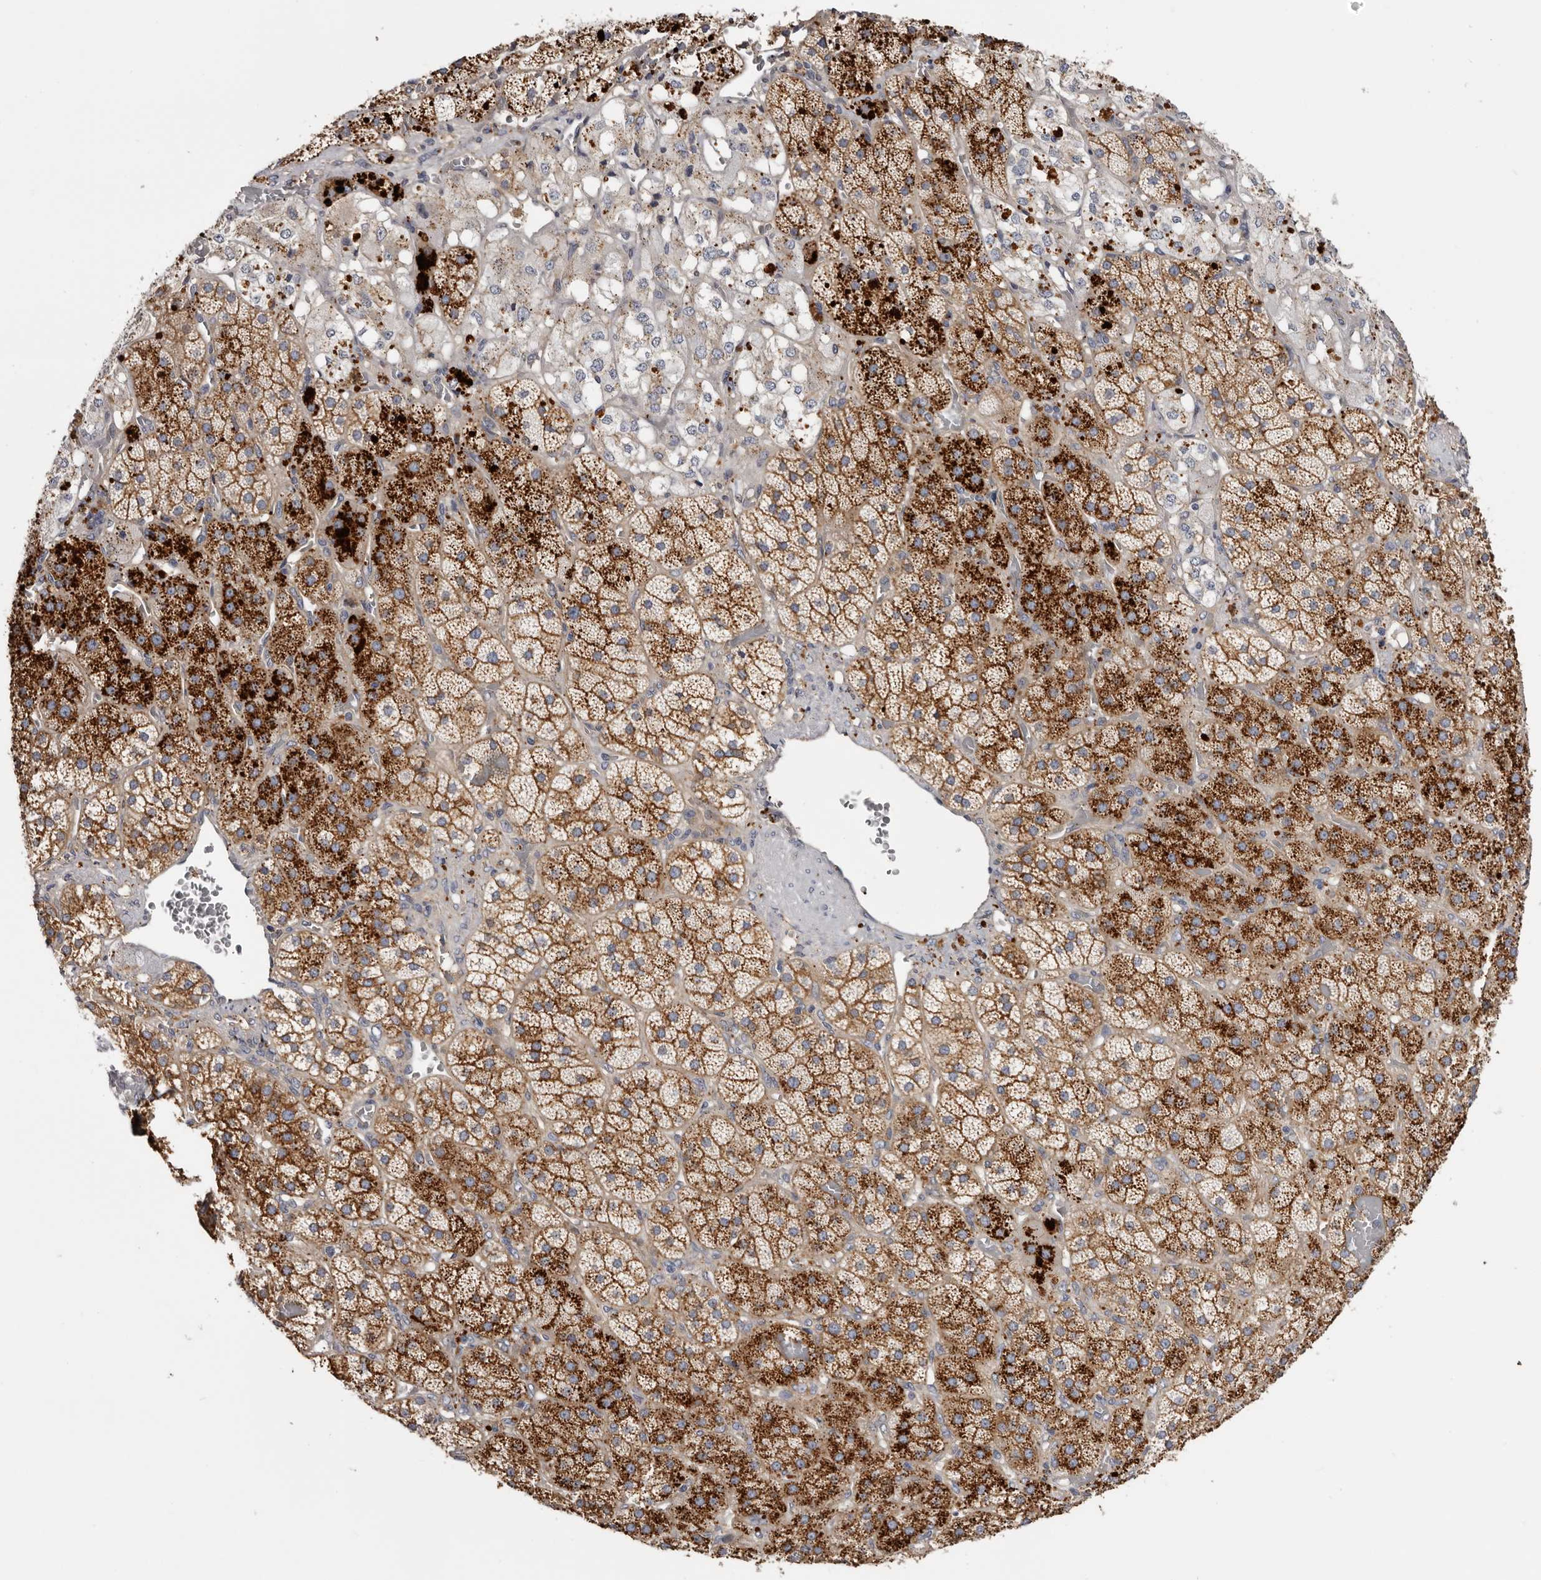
{"staining": {"intensity": "strong", "quantity": "25%-75%", "location": "cytoplasmic/membranous"}, "tissue": "adrenal gland", "cell_type": "Glandular cells", "image_type": "normal", "snomed": [{"axis": "morphology", "description": "Normal tissue, NOS"}, {"axis": "topography", "description": "Adrenal gland"}], "caption": "Immunohistochemistry (IHC) histopathology image of normal adrenal gland: adrenal gland stained using immunohistochemistry (IHC) shows high levels of strong protein expression localized specifically in the cytoplasmic/membranous of glandular cells, appearing as a cytoplasmic/membranous brown color.", "gene": "INKA2", "patient": {"sex": "male", "age": 57}}